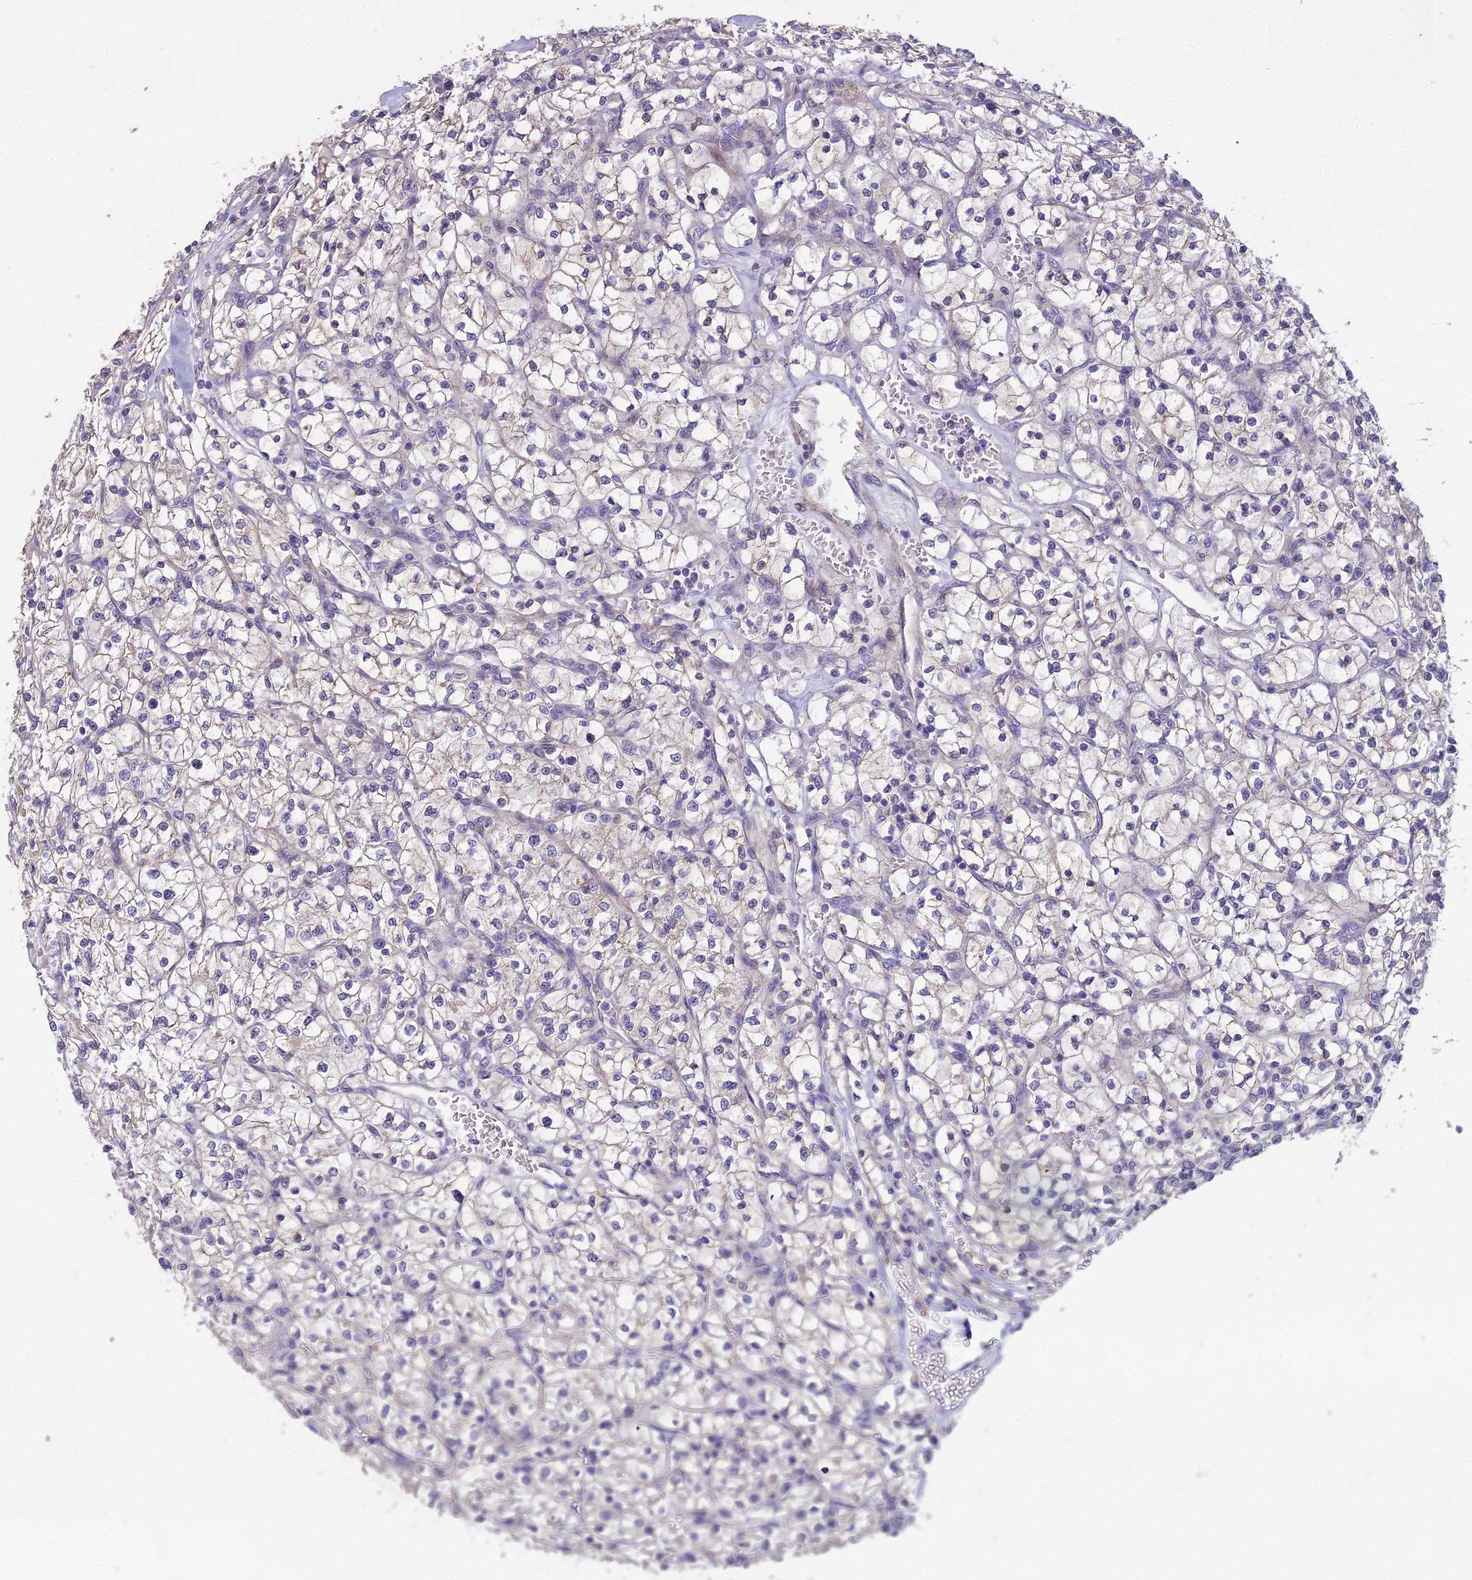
{"staining": {"intensity": "negative", "quantity": "none", "location": "none"}, "tissue": "renal cancer", "cell_type": "Tumor cells", "image_type": "cancer", "snomed": [{"axis": "morphology", "description": "Adenocarcinoma, NOS"}, {"axis": "topography", "description": "Kidney"}], "caption": "Histopathology image shows no protein staining in tumor cells of renal cancer (adenocarcinoma) tissue.", "gene": "DUS2", "patient": {"sex": "female", "age": 64}}